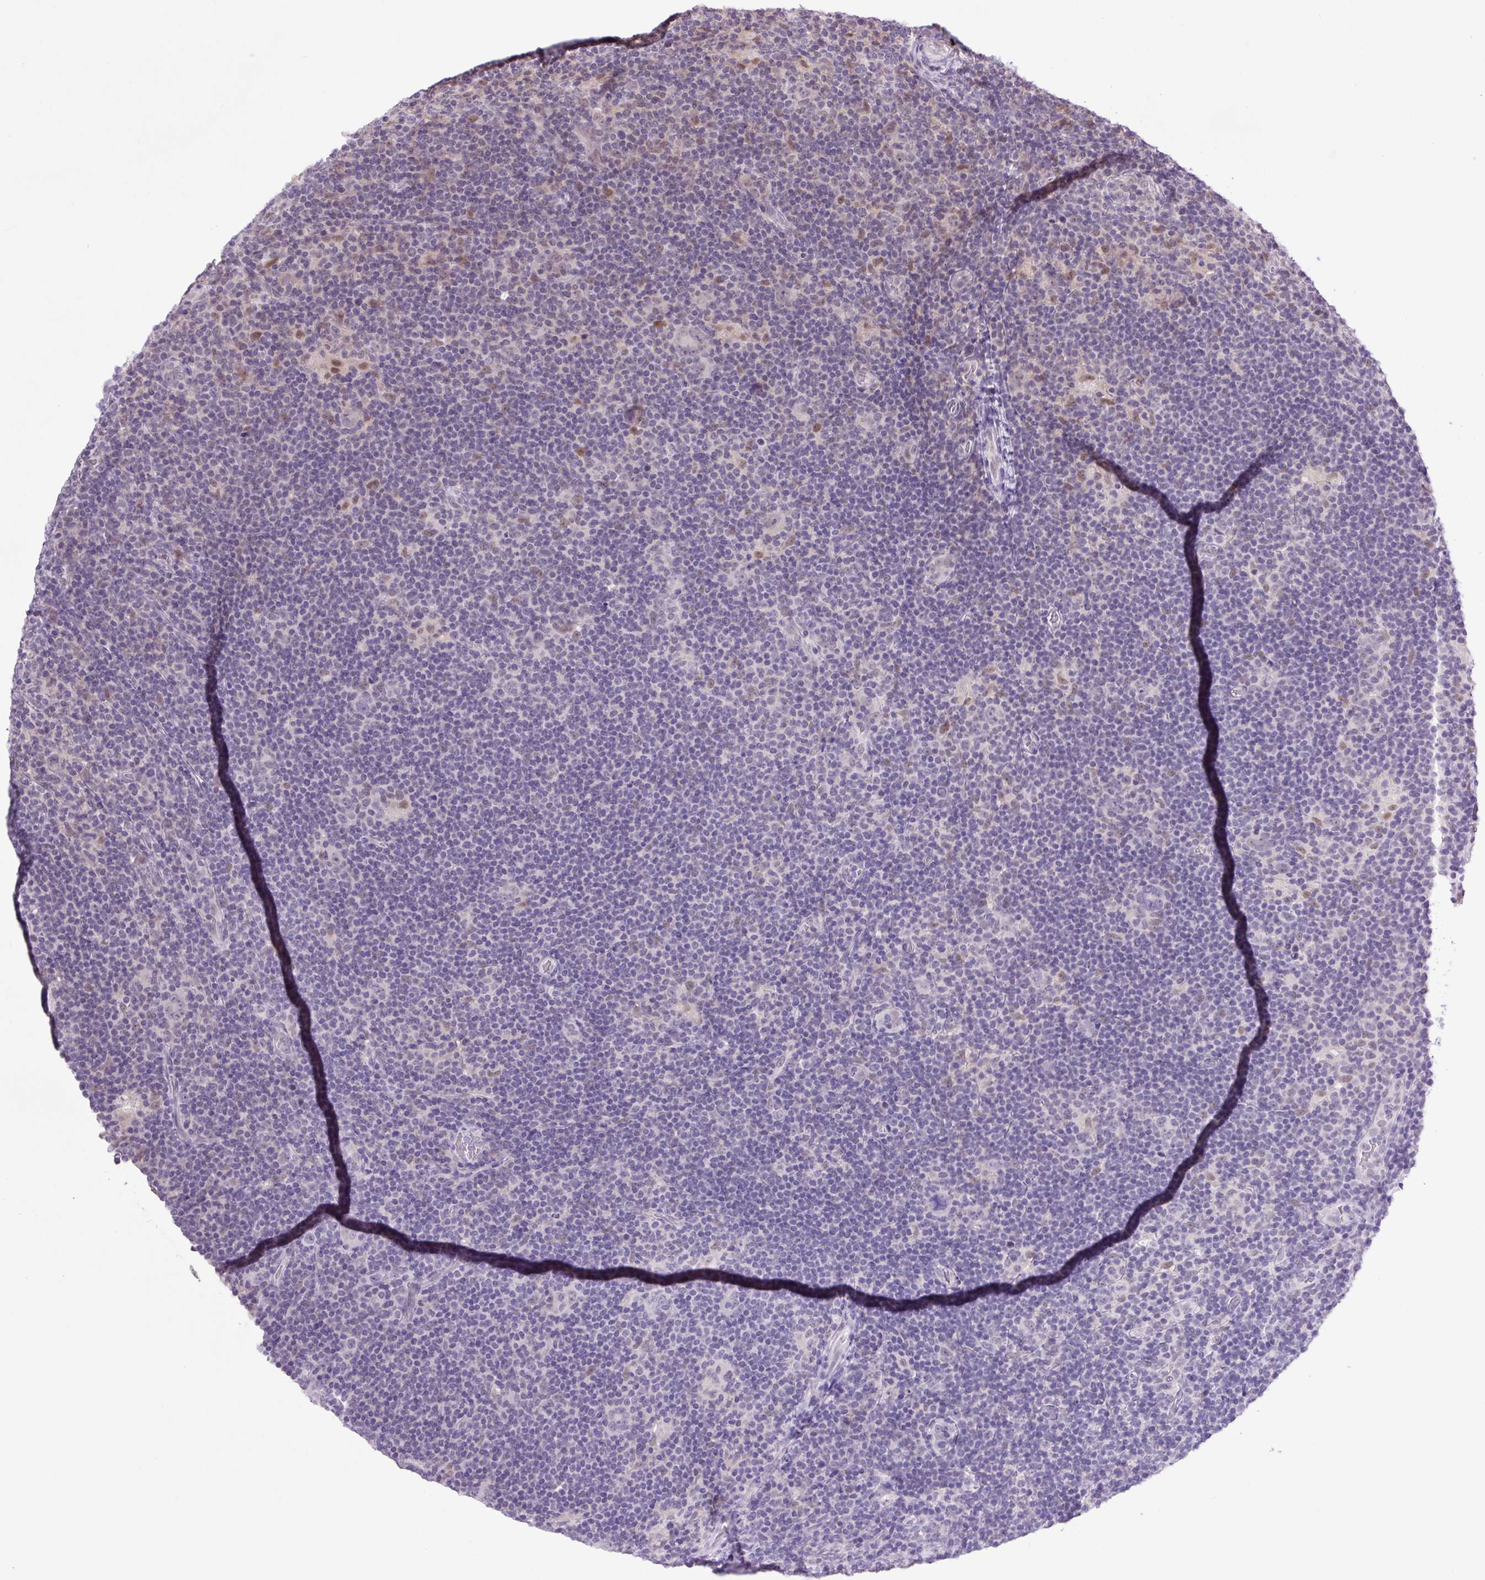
{"staining": {"intensity": "negative", "quantity": "none", "location": "none"}, "tissue": "lymphoma", "cell_type": "Tumor cells", "image_type": "cancer", "snomed": [{"axis": "morphology", "description": "Hodgkin's disease, NOS"}, {"axis": "topography", "description": "Lymph node"}], "caption": "DAB (3,3'-diaminobenzidine) immunohistochemical staining of human lymphoma exhibits no significant positivity in tumor cells.", "gene": "KPNA1", "patient": {"sex": "female", "age": 57}}